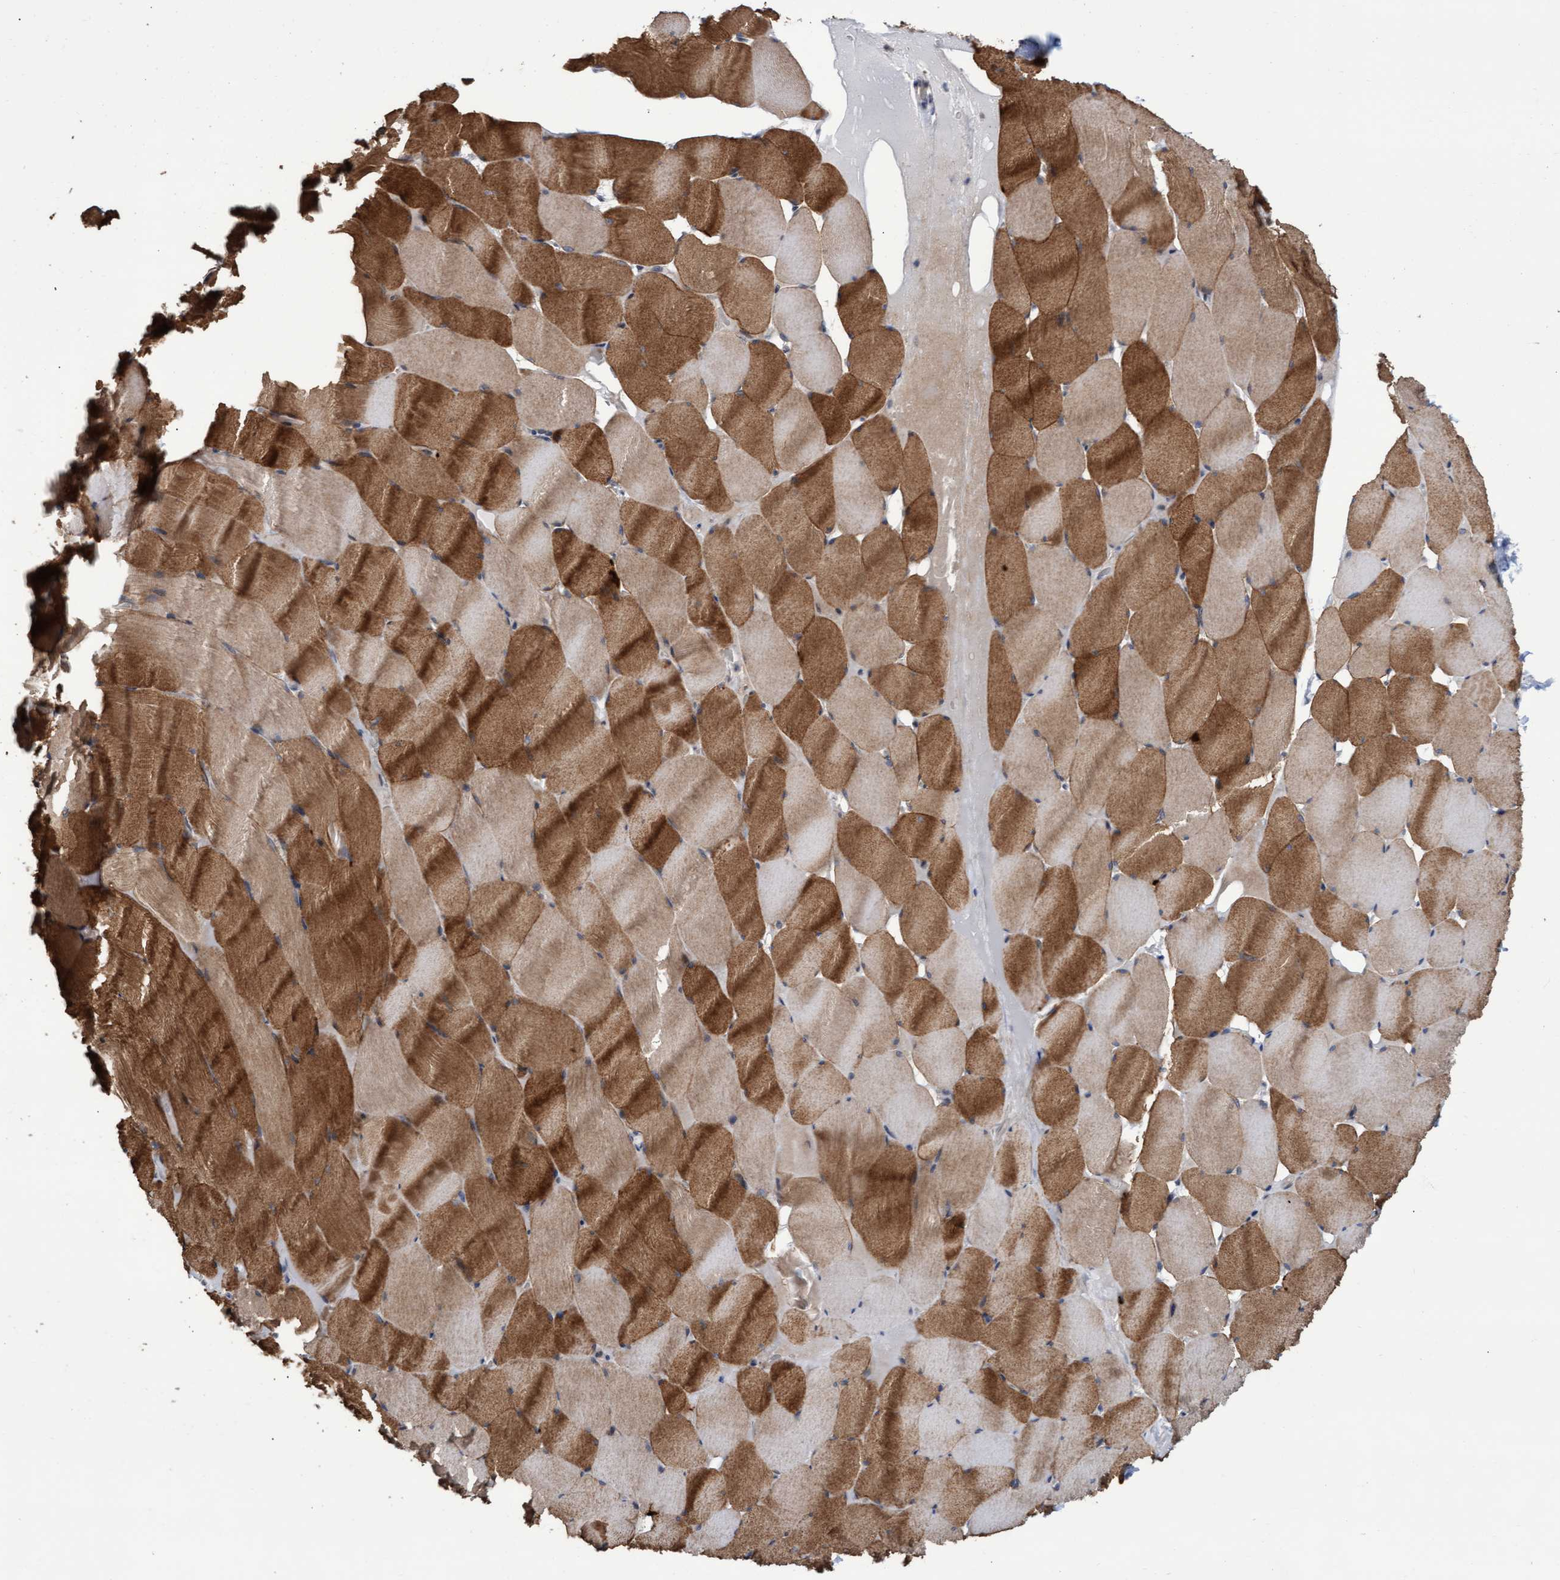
{"staining": {"intensity": "moderate", "quantity": ">75%", "location": "cytoplasmic/membranous"}, "tissue": "skeletal muscle", "cell_type": "Myocytes", "image_type": "normal", "snomed": [{"axis": "morphology", "description": "Normal tissue, NOS"}, {"axis": "topography", "description": "Skeletal muscle"}], "caption": "Myocytes demonstrate medium levels of moderate cytoplasmic/membranous expression in about >75% of cells in benign skeletal muscle.", "gene": "ABCF2", "patient": {"sex": "male", "age": 62}}